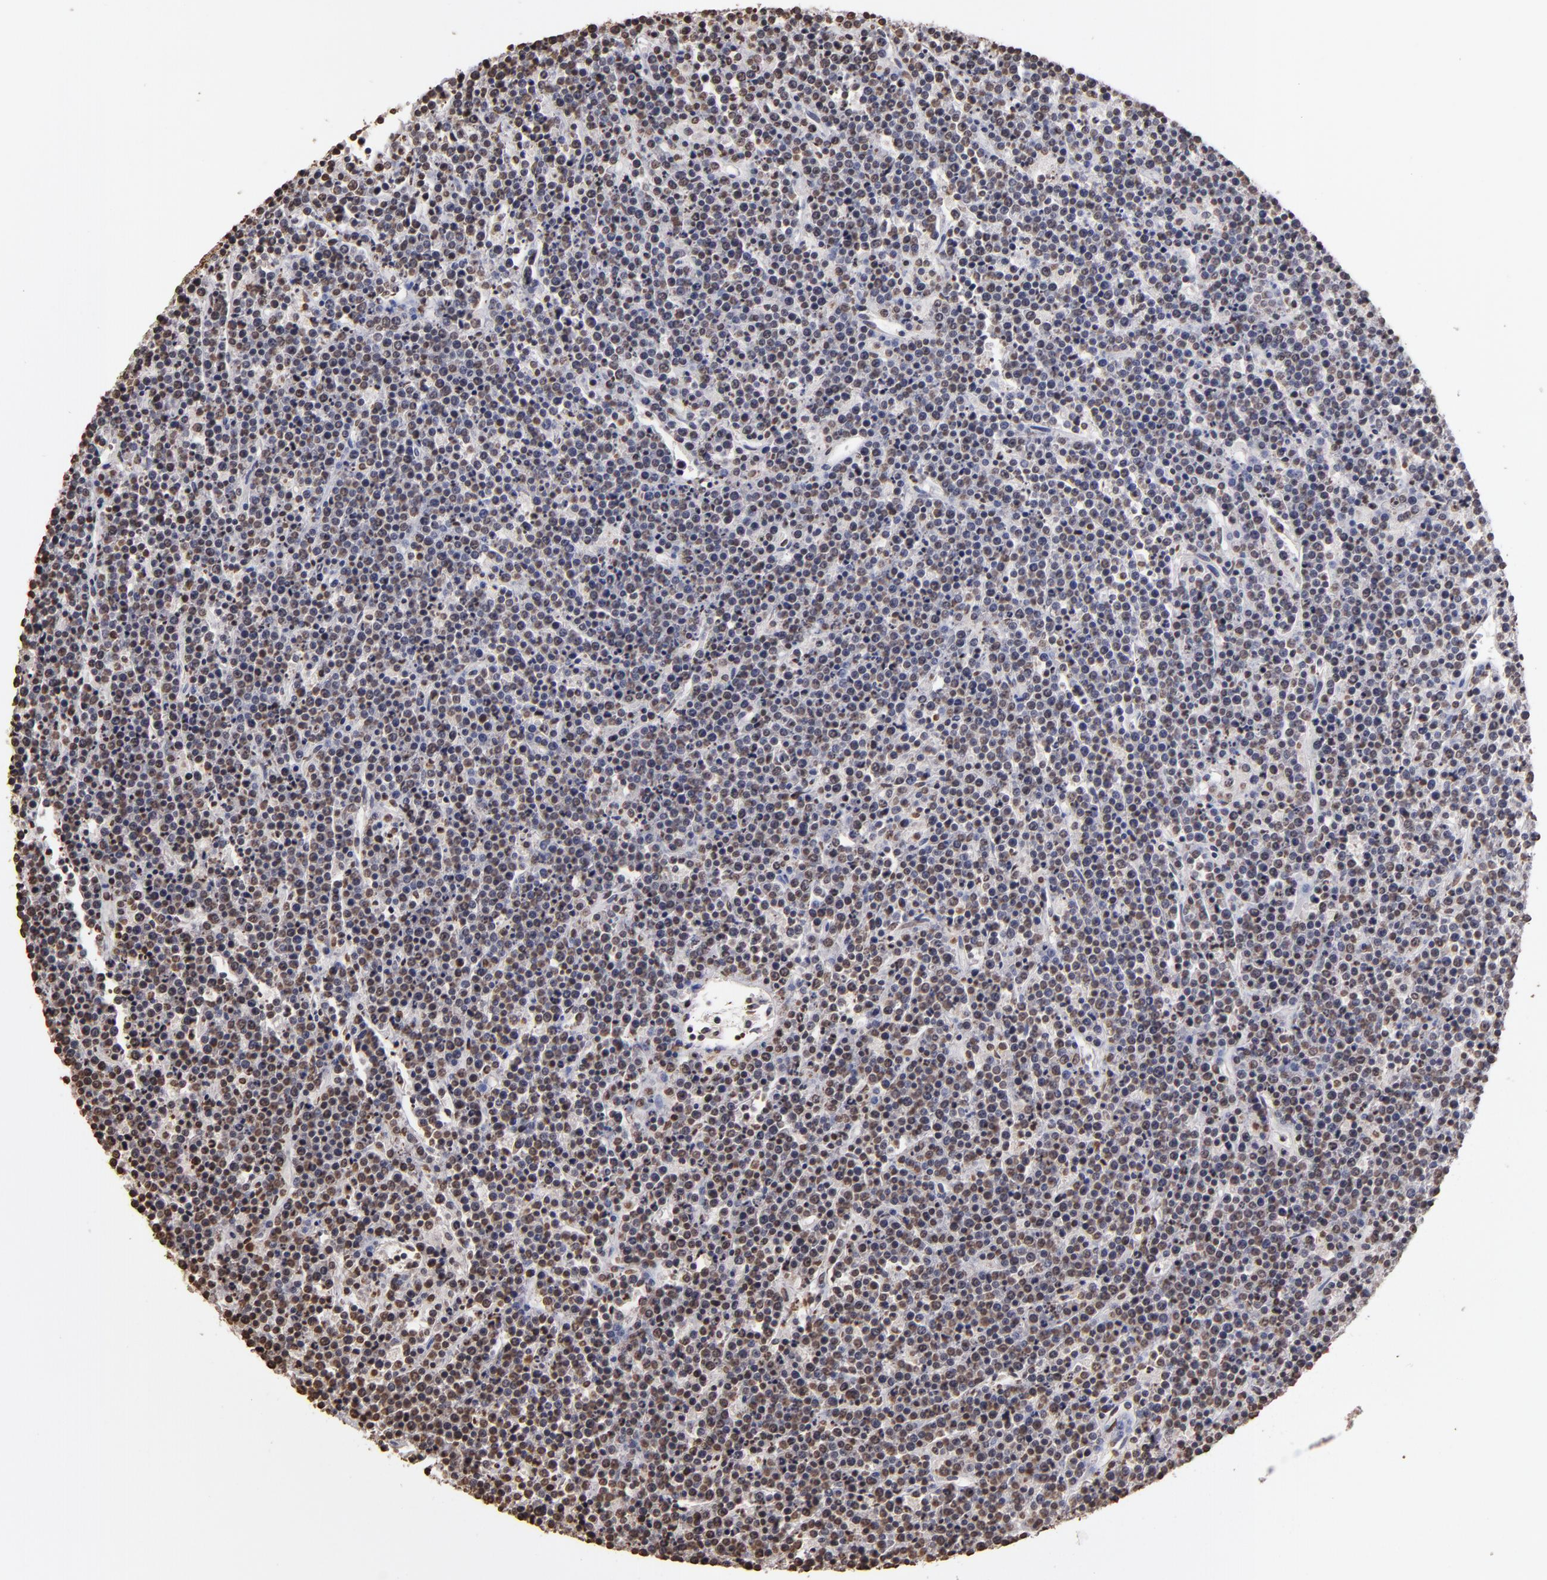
{"staining": {"intensity": "weak", "quantity": "25%-75%", "location": "nuclear"}, "tissue": "lymphoma", "cell_type": "Tumor cells", "image_type": "cancer", "snomed": [{"axis": "morphology", "description": "Malignant lymphoma, non-Hodgkin's type, High grade"}, {"axis": "topography", "description": "Ovary"}], "caption": "The photomicrograph exhibits immunohistochemical staining of high-grade malignant lymphoma, non-Hodgkin's type. There is weak nuclear positivity is seen in approximately 25%-75% of tumor cells. (Stains: DAB in brown, nuclei in blue, Microscopy: brightfield microscopy at high magnification).", "gene": "LBX1", "patient": {"sex": "female", "age": 56}}